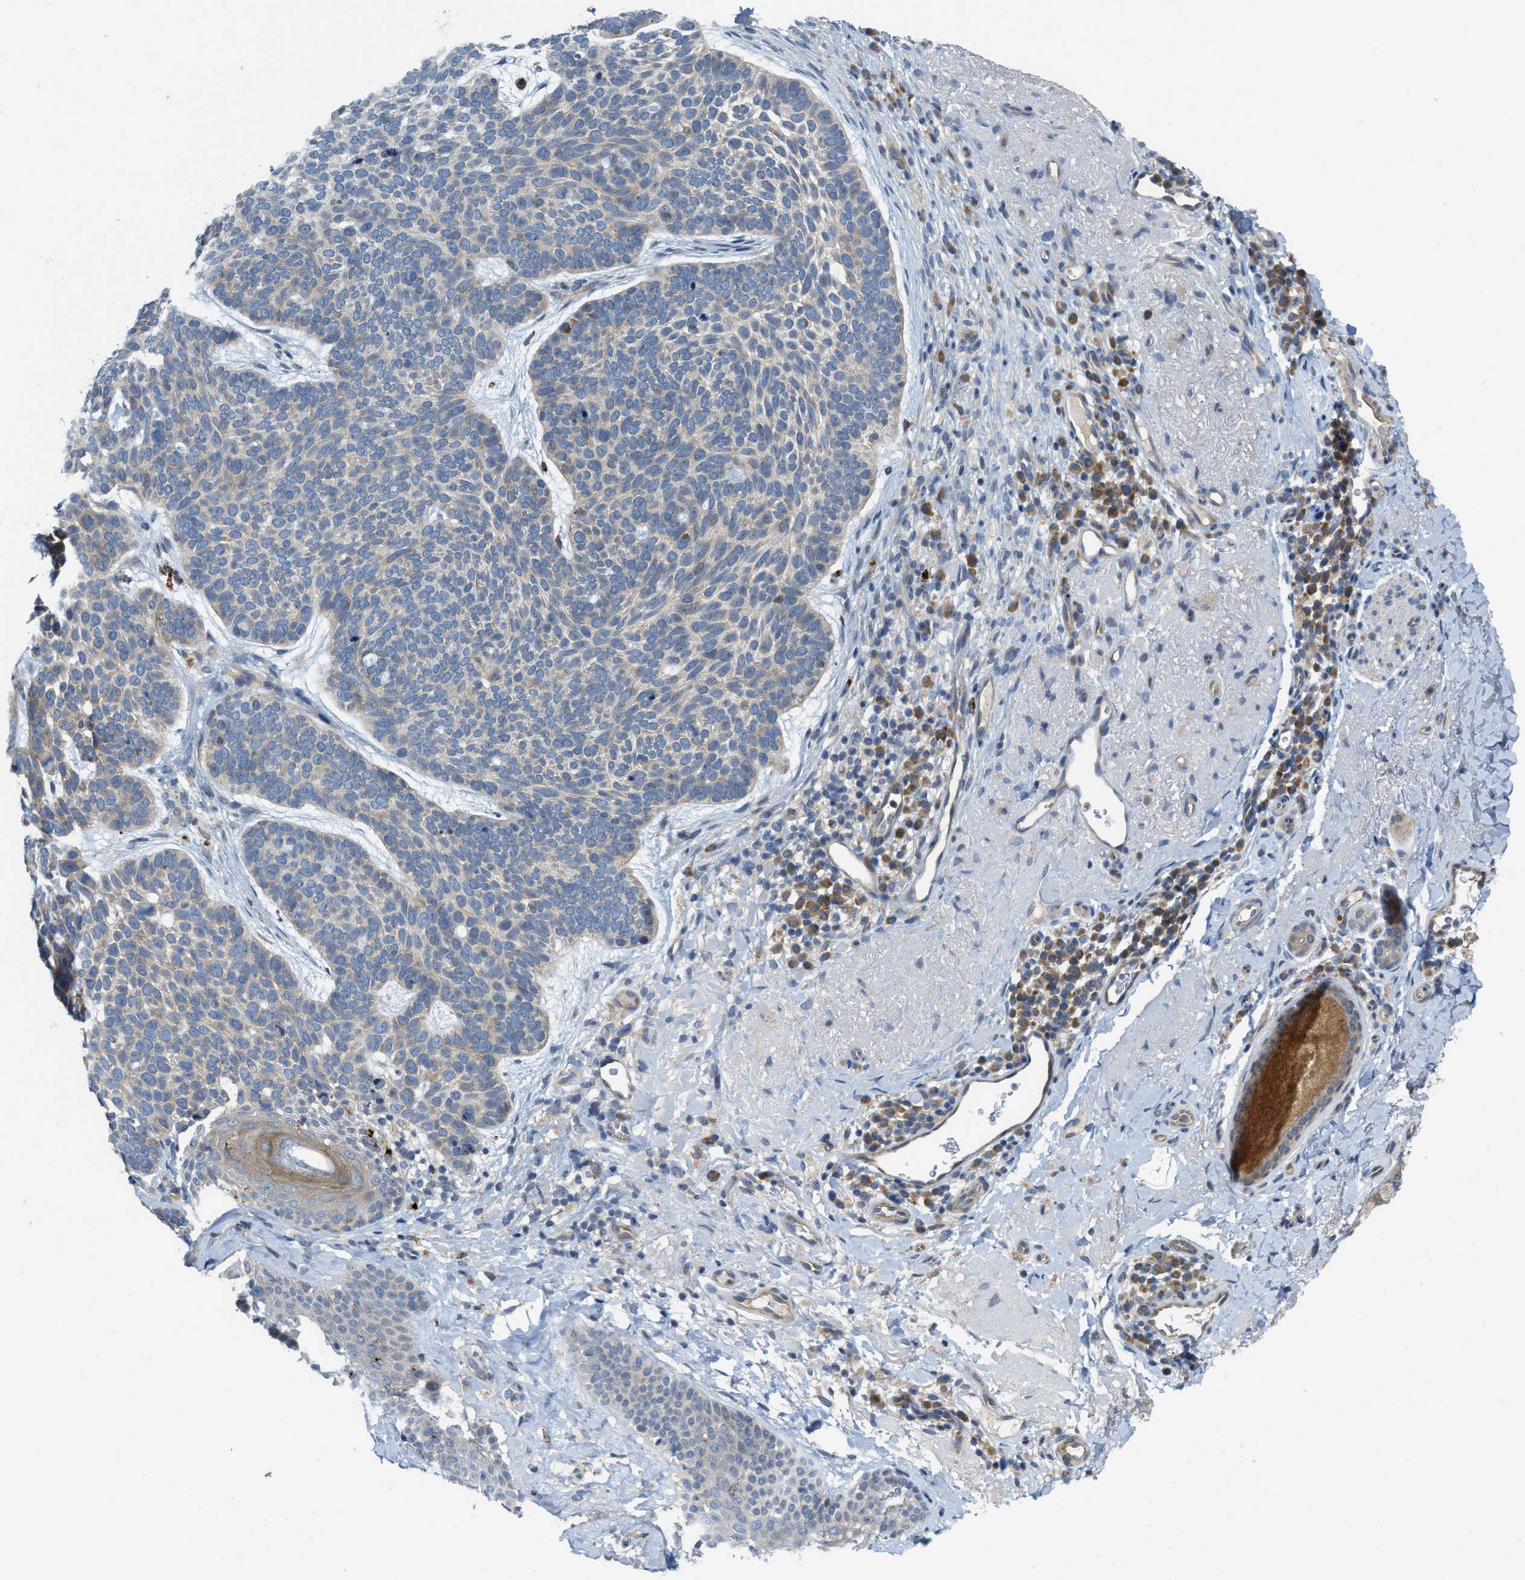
{"staining": {"intensity": "weak", "quantity": "25%-75%", "location": "cytoplasmic/membranous"}, "tissue": "skin cancer", "cell_type": "Tumor cells", "image_type": "cancer", "snomed": [{"axis": "morphology", "description": "Basal cell carcinoma"}, {"axis": "topography", "description": "Skin"}, {"axis": "topography", "description": "Skin of head"}], "caption": "Skin cancer (basal cell carcinoma) stained with a protein marker demonstrates weak staining in tumor cells.", "gene": "KLHDC10", "patient": {"sex": "female", "age": 85}}